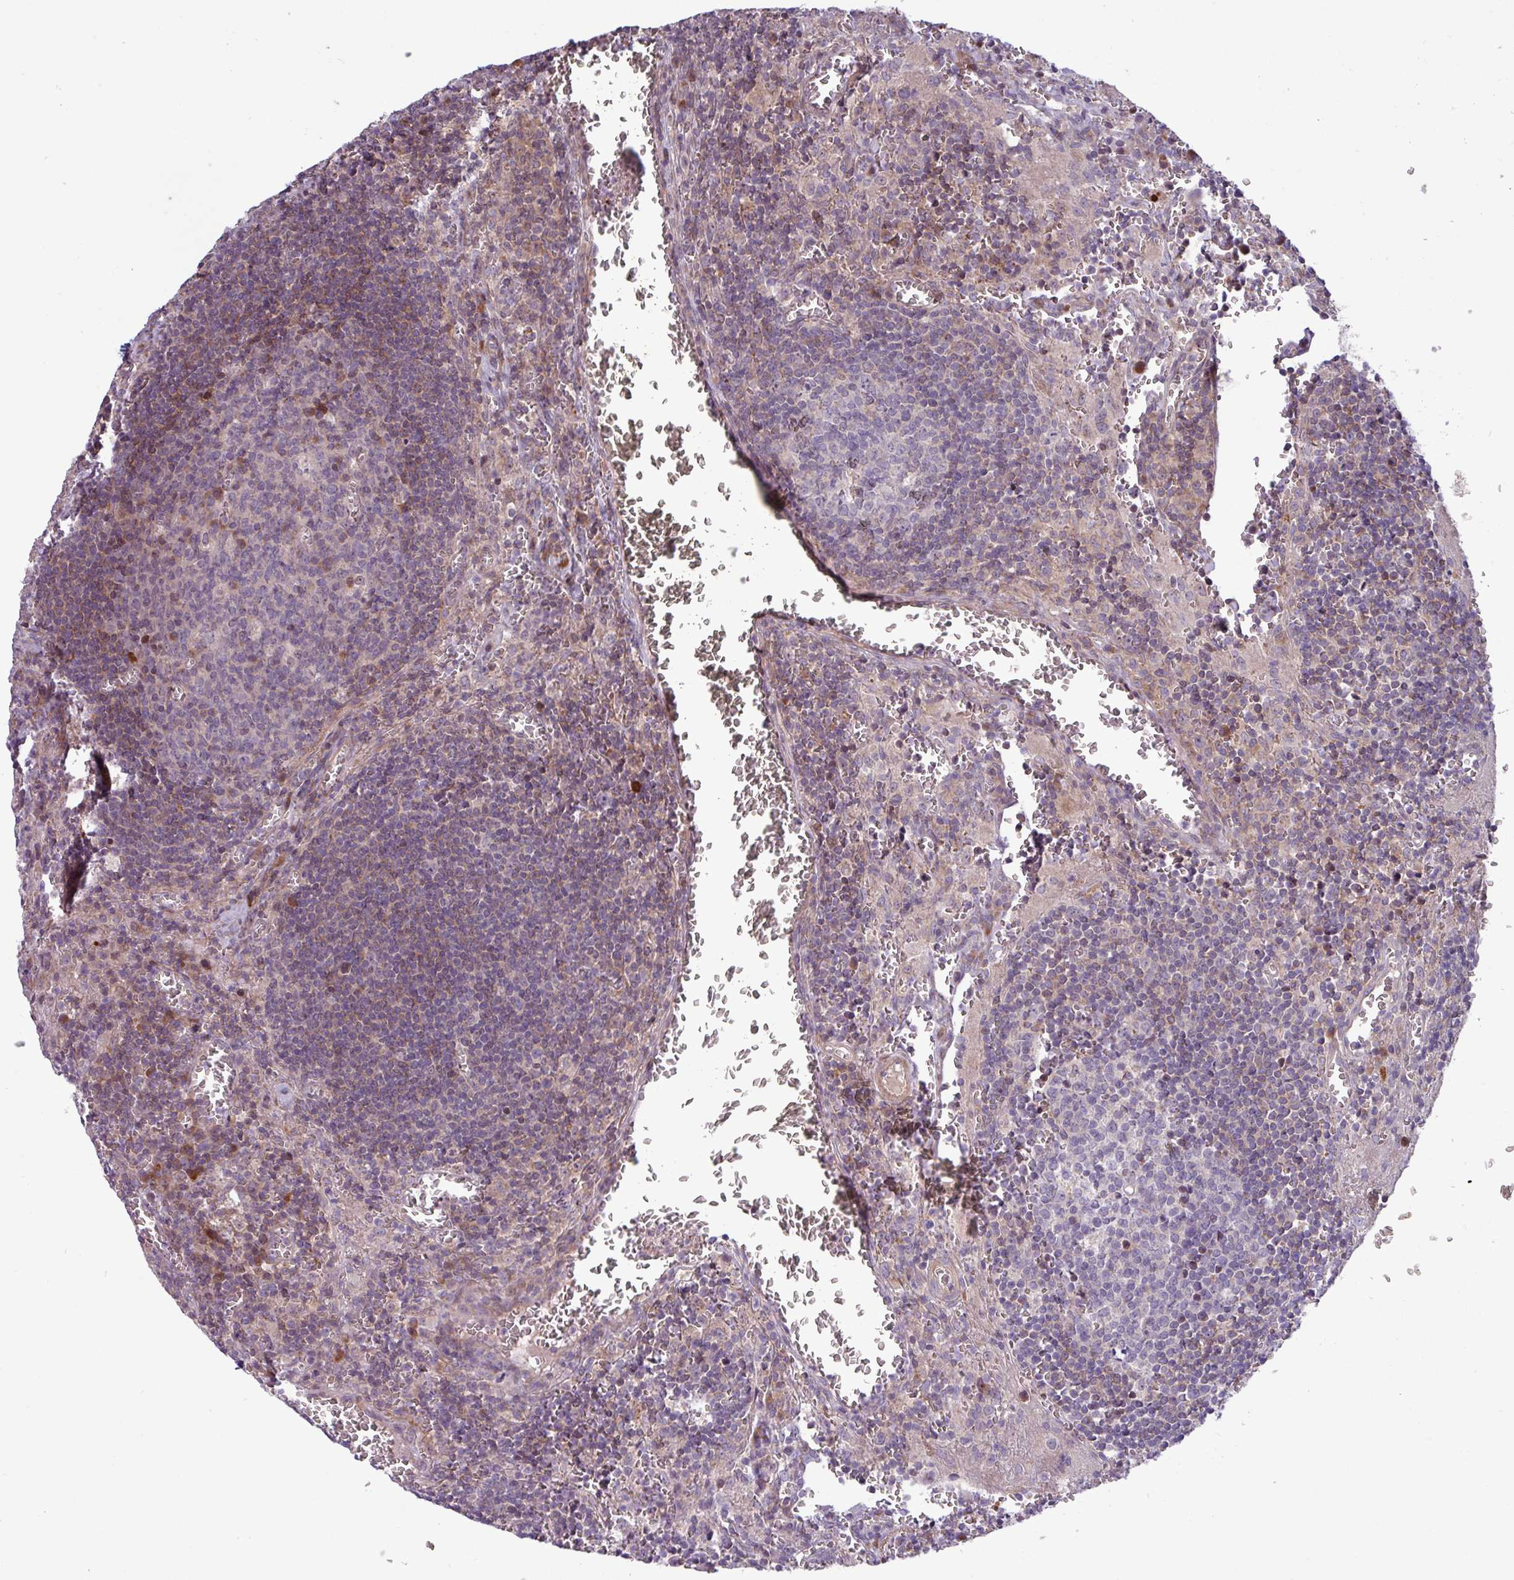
{"staining": {"intensity": "moderate", "quantity": "<25%", "location": "cytoplasmic/membranous"}, "tissue": "lymph node", "cell_type": "Germinal center cells", "image_type": "normal", "snomed": [{"axis": "morphology", "description": "Normal tissue, NOS"}, {"axis": "topography", "description": "Lymph node"}], "caption": "The micrograph exhibits immunohistochemical staining of normal lymph node. There is moderate cytoplasmic/membranous expression is present in about <25% of germinal center cells. (Stains: DAB (3,3'-diaminobenzidine) in brown, nuclei in blue, Microscopy: brightfield microscopy at high magnification).", "gene": "TNFSF12", "patient": {"sex": "male", "age": 50}}